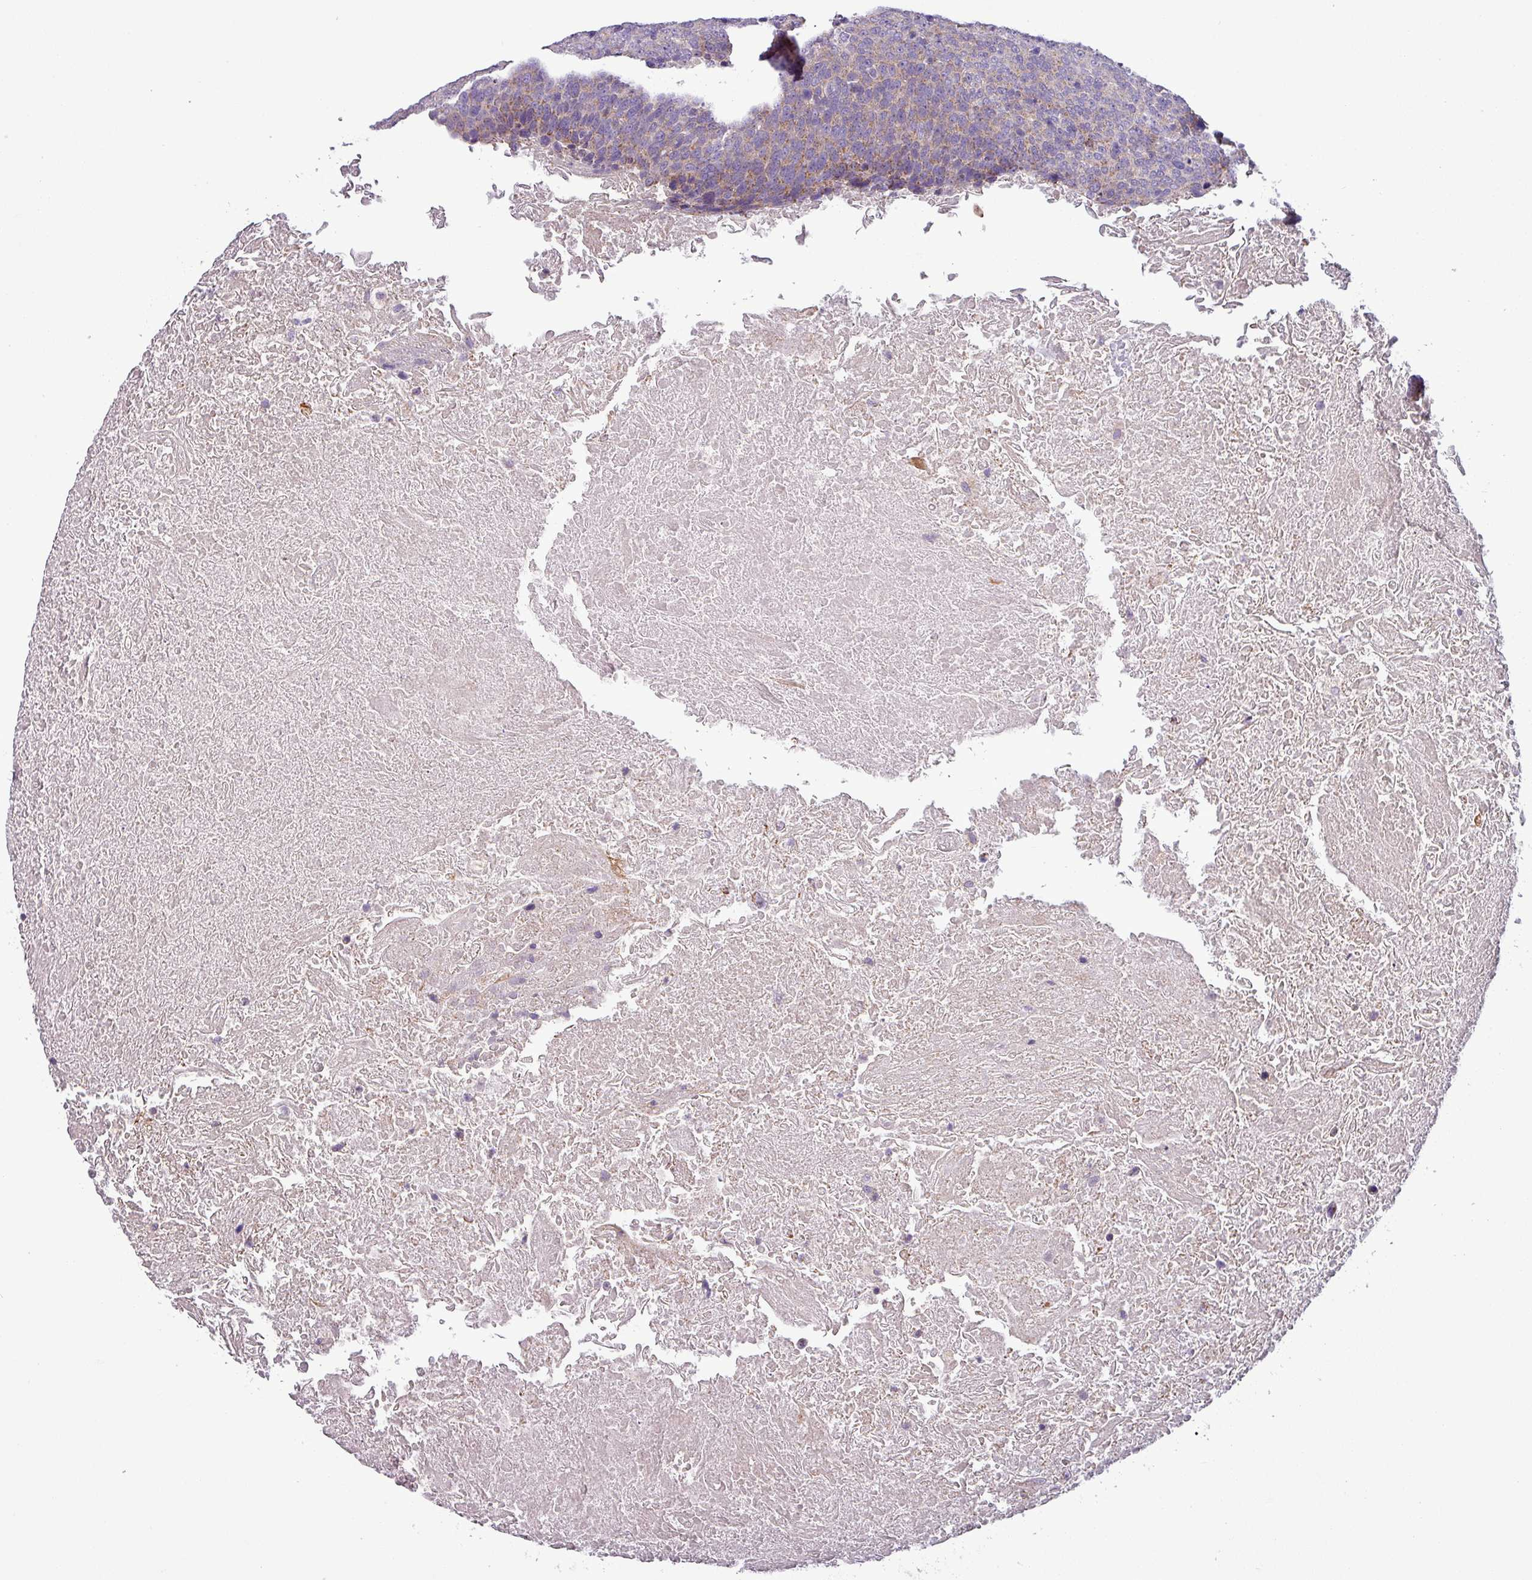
{"staining": {"intensity": "weak", "quantity": ">75%", "location": "cytoplasmic/membranous"}, "tissue": "head and neck cancer", "cell_type": "Tumor cells", "image_type": "cancer", "snomed": [{"axis": "morphology", "description": "Squamous cell carcinoma, NOS"}, {"axis": "morphology", "description": "Squamous cell carcinoma, metastatic, NOS"}, {"axis": "topography", "description": "Lymph node"}, {"axis": "topography", "description": "Head-Neck"}], "caption": "Weak cytoplasmic/membranous staining for a protein is seen in approximately >75% of tumor cells of head and neck cancer using IHC.", "gene": "PNMA6A", "patient": {"sex": "male", "age": 62}}